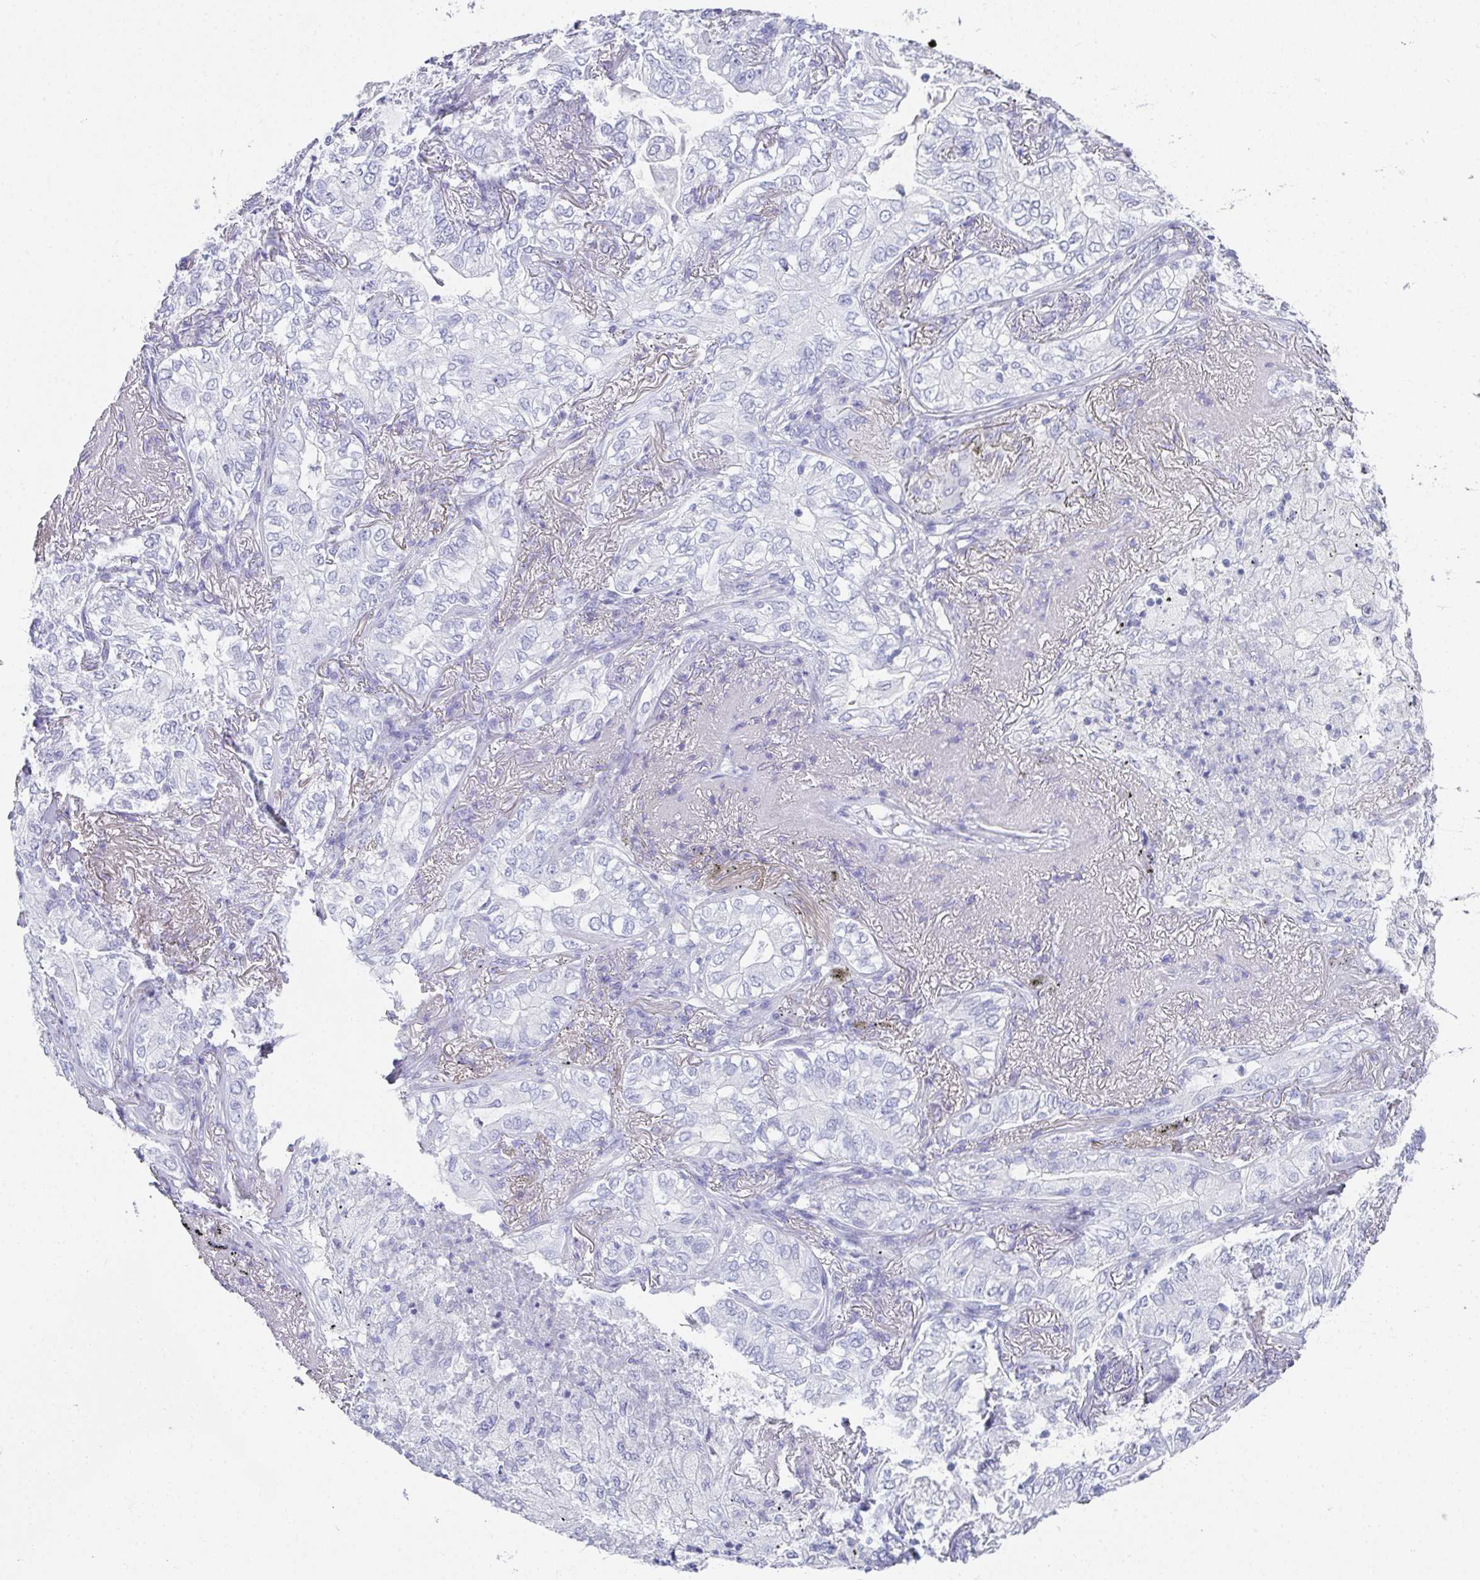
{"staining": {"intensity": "negative", "quantity": "none", "location": "none"}, "tissue": "lung cancer", "cell_type": "Tumor cells", "image_type": "cancer", "snomed": [{"axis": "morphology", "description": "Adenocarcinoma, NOS"}, {"axis": "topography", "description": "Lung"}], "caption": "Tumor cells show no significant protein staining in lung cancer (adenocarcinoma).", "gene": "SYCP1", "patient": {"sex": "female", "age": 73}}